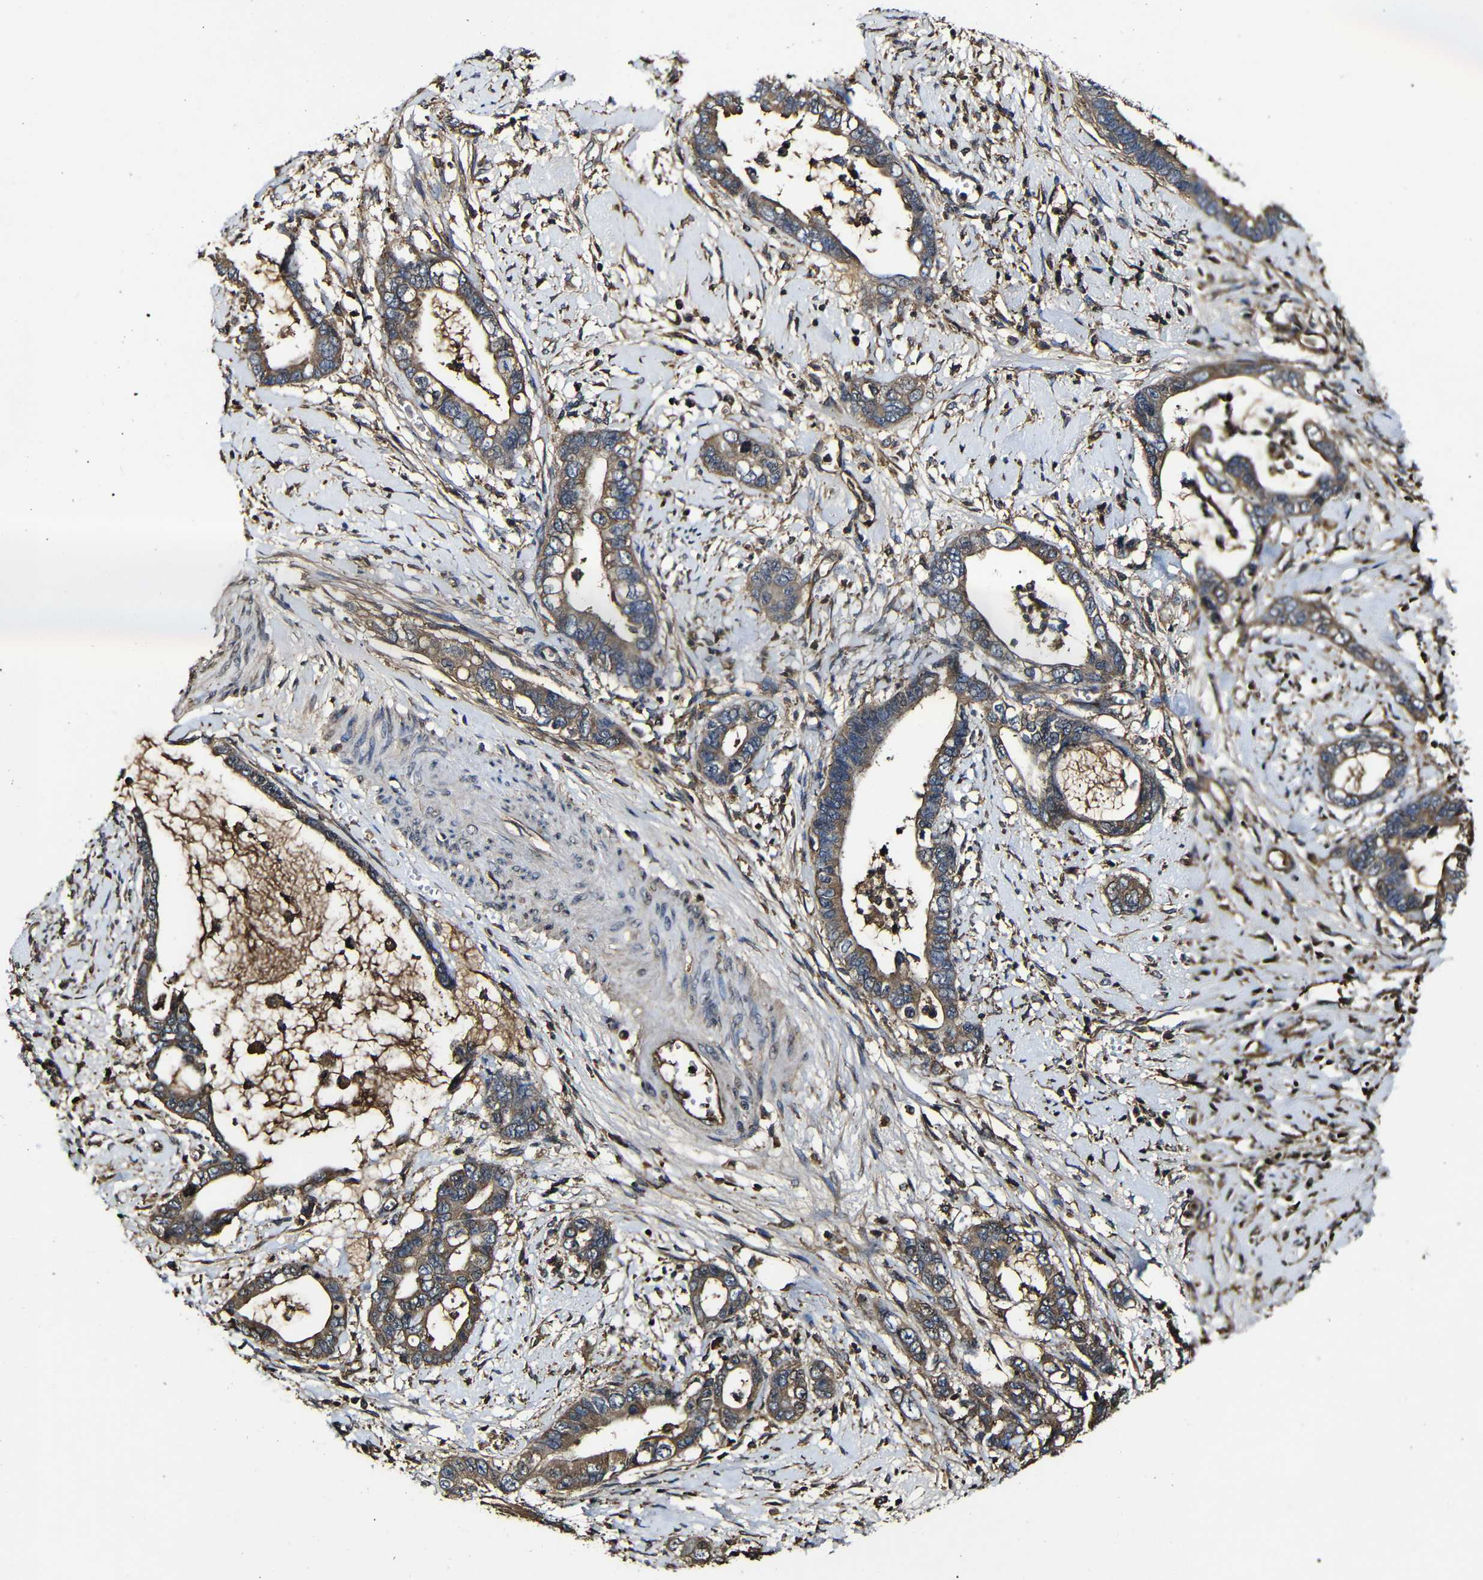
{"staining": {"intensity": "moderate", "quantity": ">75%", "location": "cytoplasmic/membranous"}, "tissue": "cervical cancer", "cell_type": "Tumor cells", "image_type": "cancer", "snomed": [{"axis": "morphology", "description": "Adenocarcinoma, NOS"}, {"axis": "topography", "description": "Cervix"}], "caption": "Immunohistochemical staining of adenocarcinoma (cervical) exhibits medium levels of moderate cytoplasmic/membranous protein expression in approximately >75% of tumor cells.", "gene": "MSN", "patient": {"sex": "female", "age": 44}}